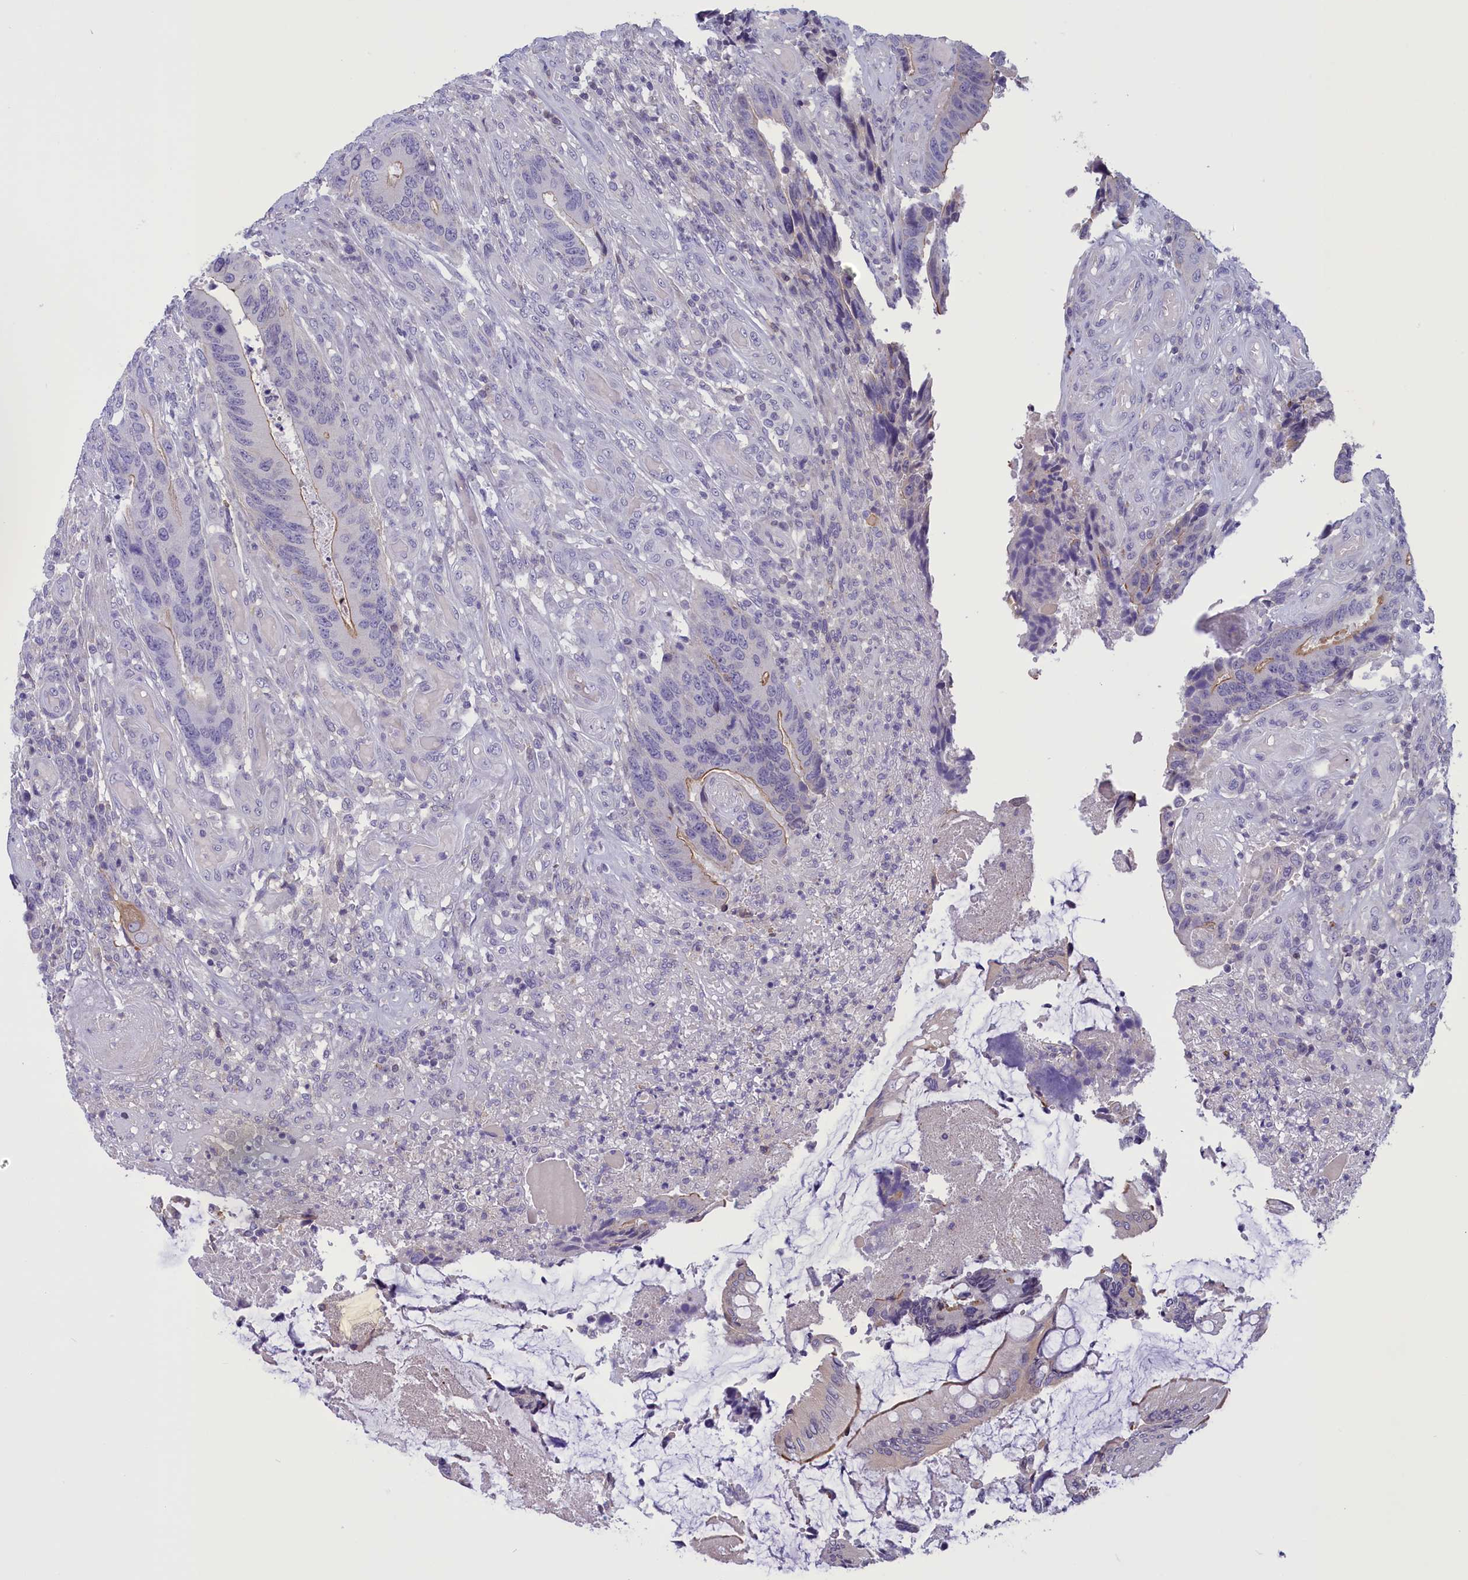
{"staining": {"intensity": "moderate", "quantity": "<25%", "location": "cytoplasmic/membranous"}, "tissue": "colorectal cancer", "cell_type": "Tumor cells", "image_type": "cancer", "snomed": [{"axis": "morphology", "description": "Adenocarcinoma, NOS"}, {"axis": "topography", "description": "Colon"}], "caption": "A brown stain labels moderate cytoplasmic/membranous staining of a protein in colorectal adenocarcinoma tumor cells. (IHC, brightfield microscopy, high magnification).", "gene": "CORO2A", "patient": {"sex": "male", "age": 87}}